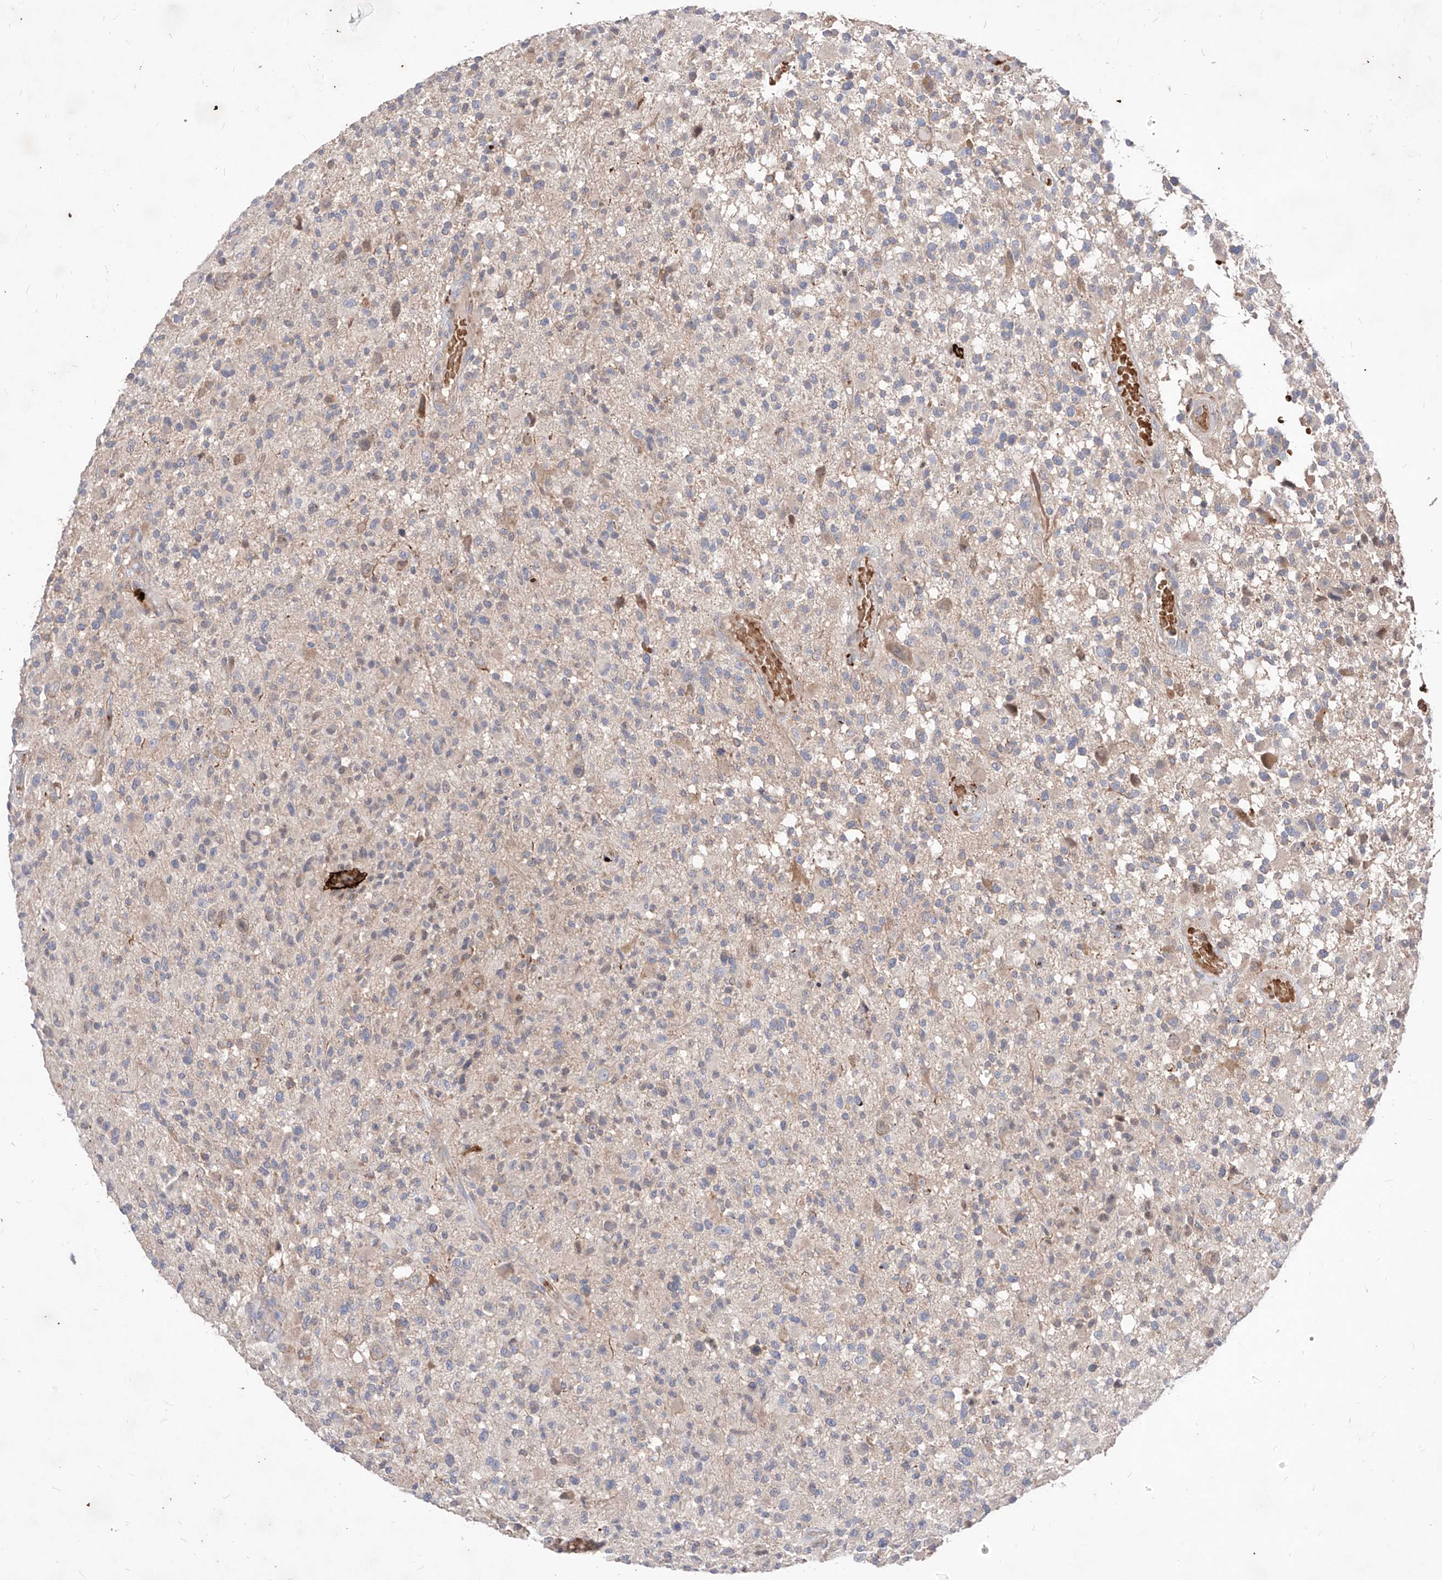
{"staining": {"intensity": "weak", "quantity": "<25%", "location": "cytoplasmic/membranous"}, "tissue": "glioma", "cell_type": "Tumor cells", "image_type": "cancer", "snomed": [{"axis": "morphology", "description": "Glioma, malignant, High grade"}, {"axis": "morphology", "description": "Glioblastoma, NOS"}, {"axis": "topography", "description": "Brain"}], "caption": "High-grade glioma (malignant) was stained to show a protein in brown. There is no significant positivity in tumor cells.", "gene": "TSNAX", "patient": {"sex": "male", "age": 60}}